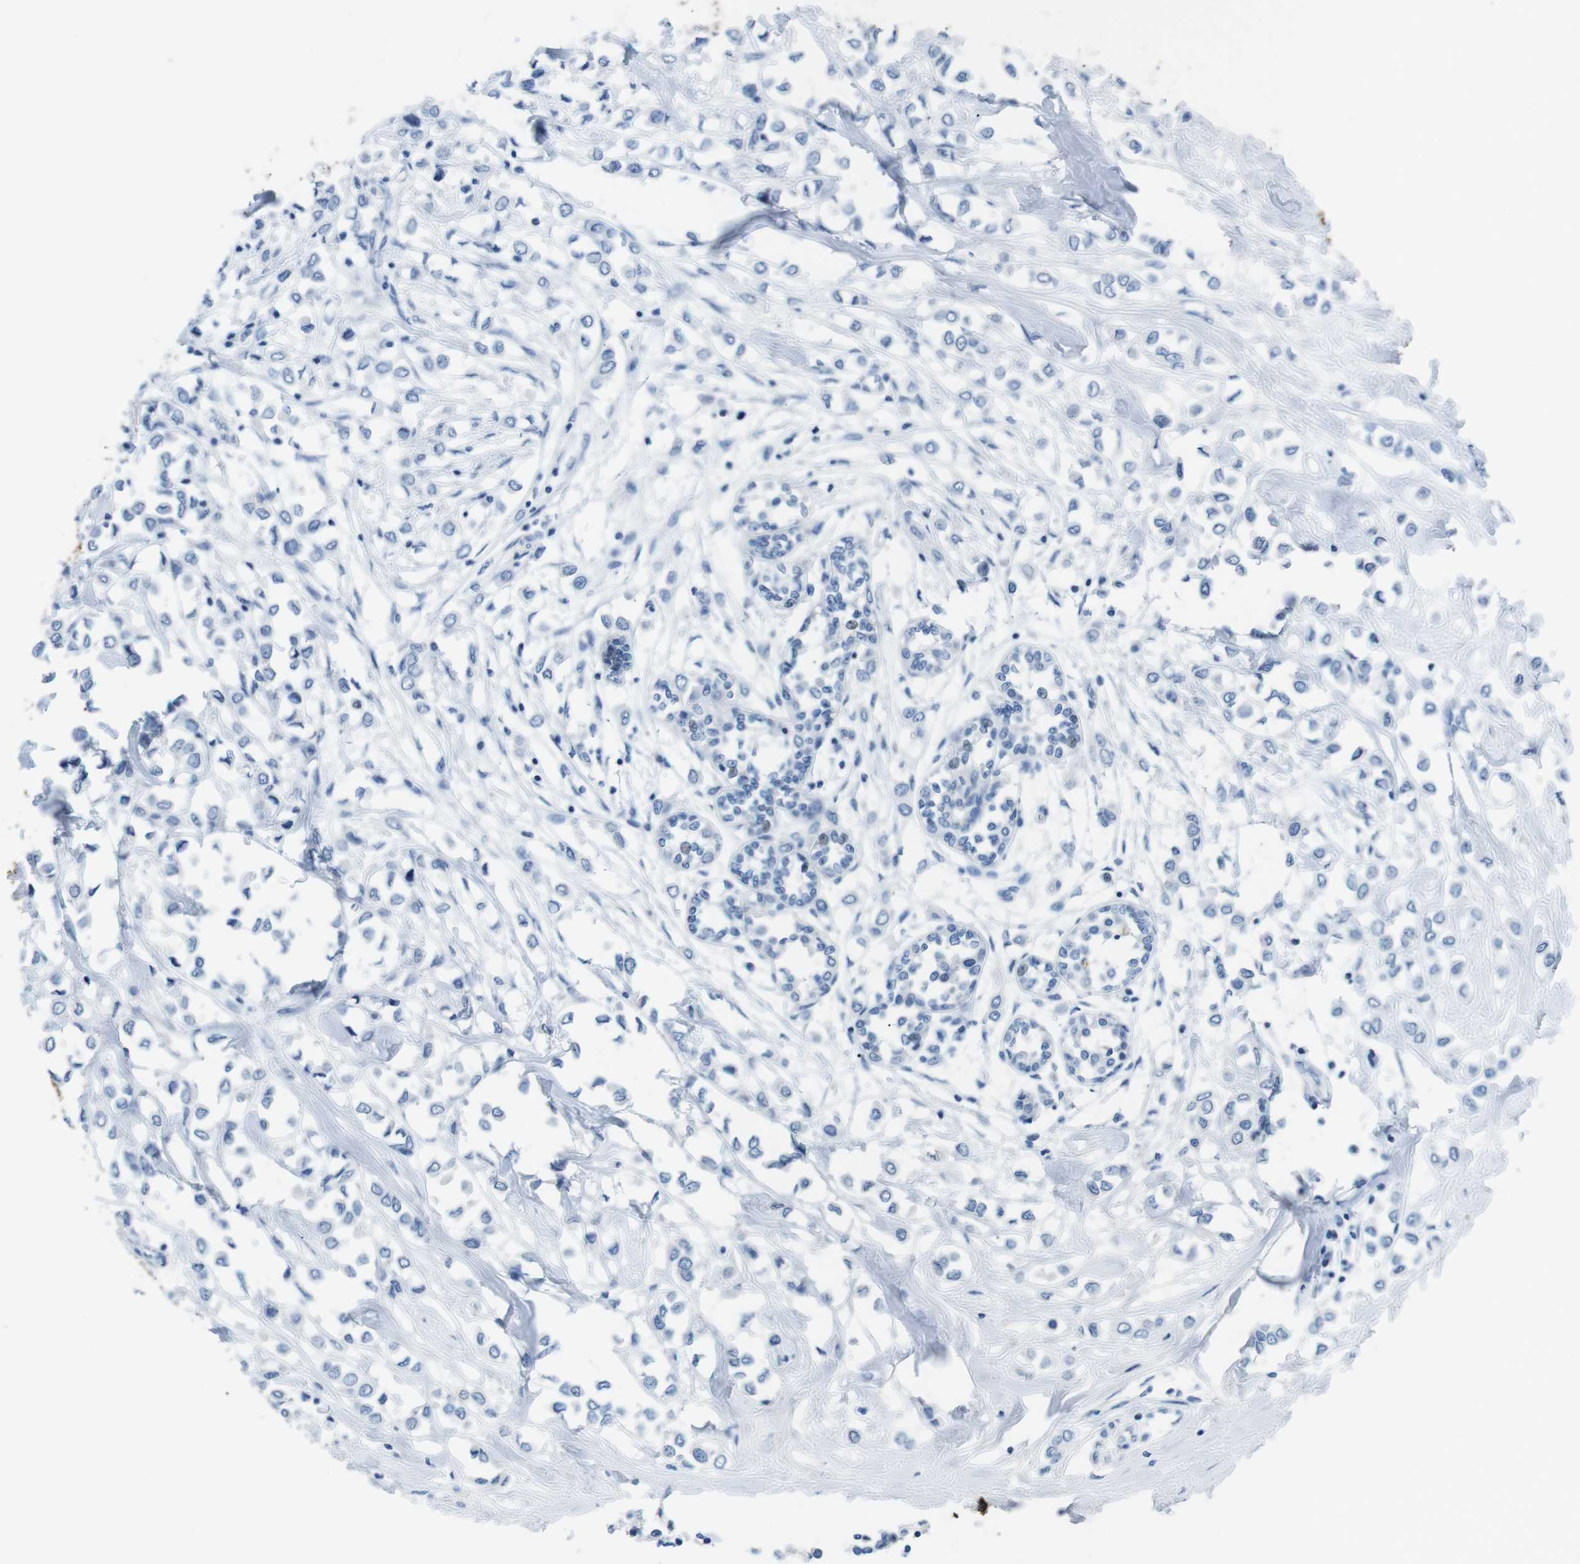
{"staining": {"intensity": "negative", "quantity": "none", "location": "none"}, "tissue": "breast cancer", "cell_type": "Tumor cells", "image_type": "cancer", "snomed": [{"axis": "morphology", "description": "Lobular carcinoma"}, {"axis": "topography", "description": "Breast"}], "caption": "Immunohistochemistry micrograph of human breast cancer (lobular carcinoma) stained for a protein (brown), which exhibits no positivity in tumor cells.", "gene": "MUC2", "patient": {"sex": "female", "age": 51}}